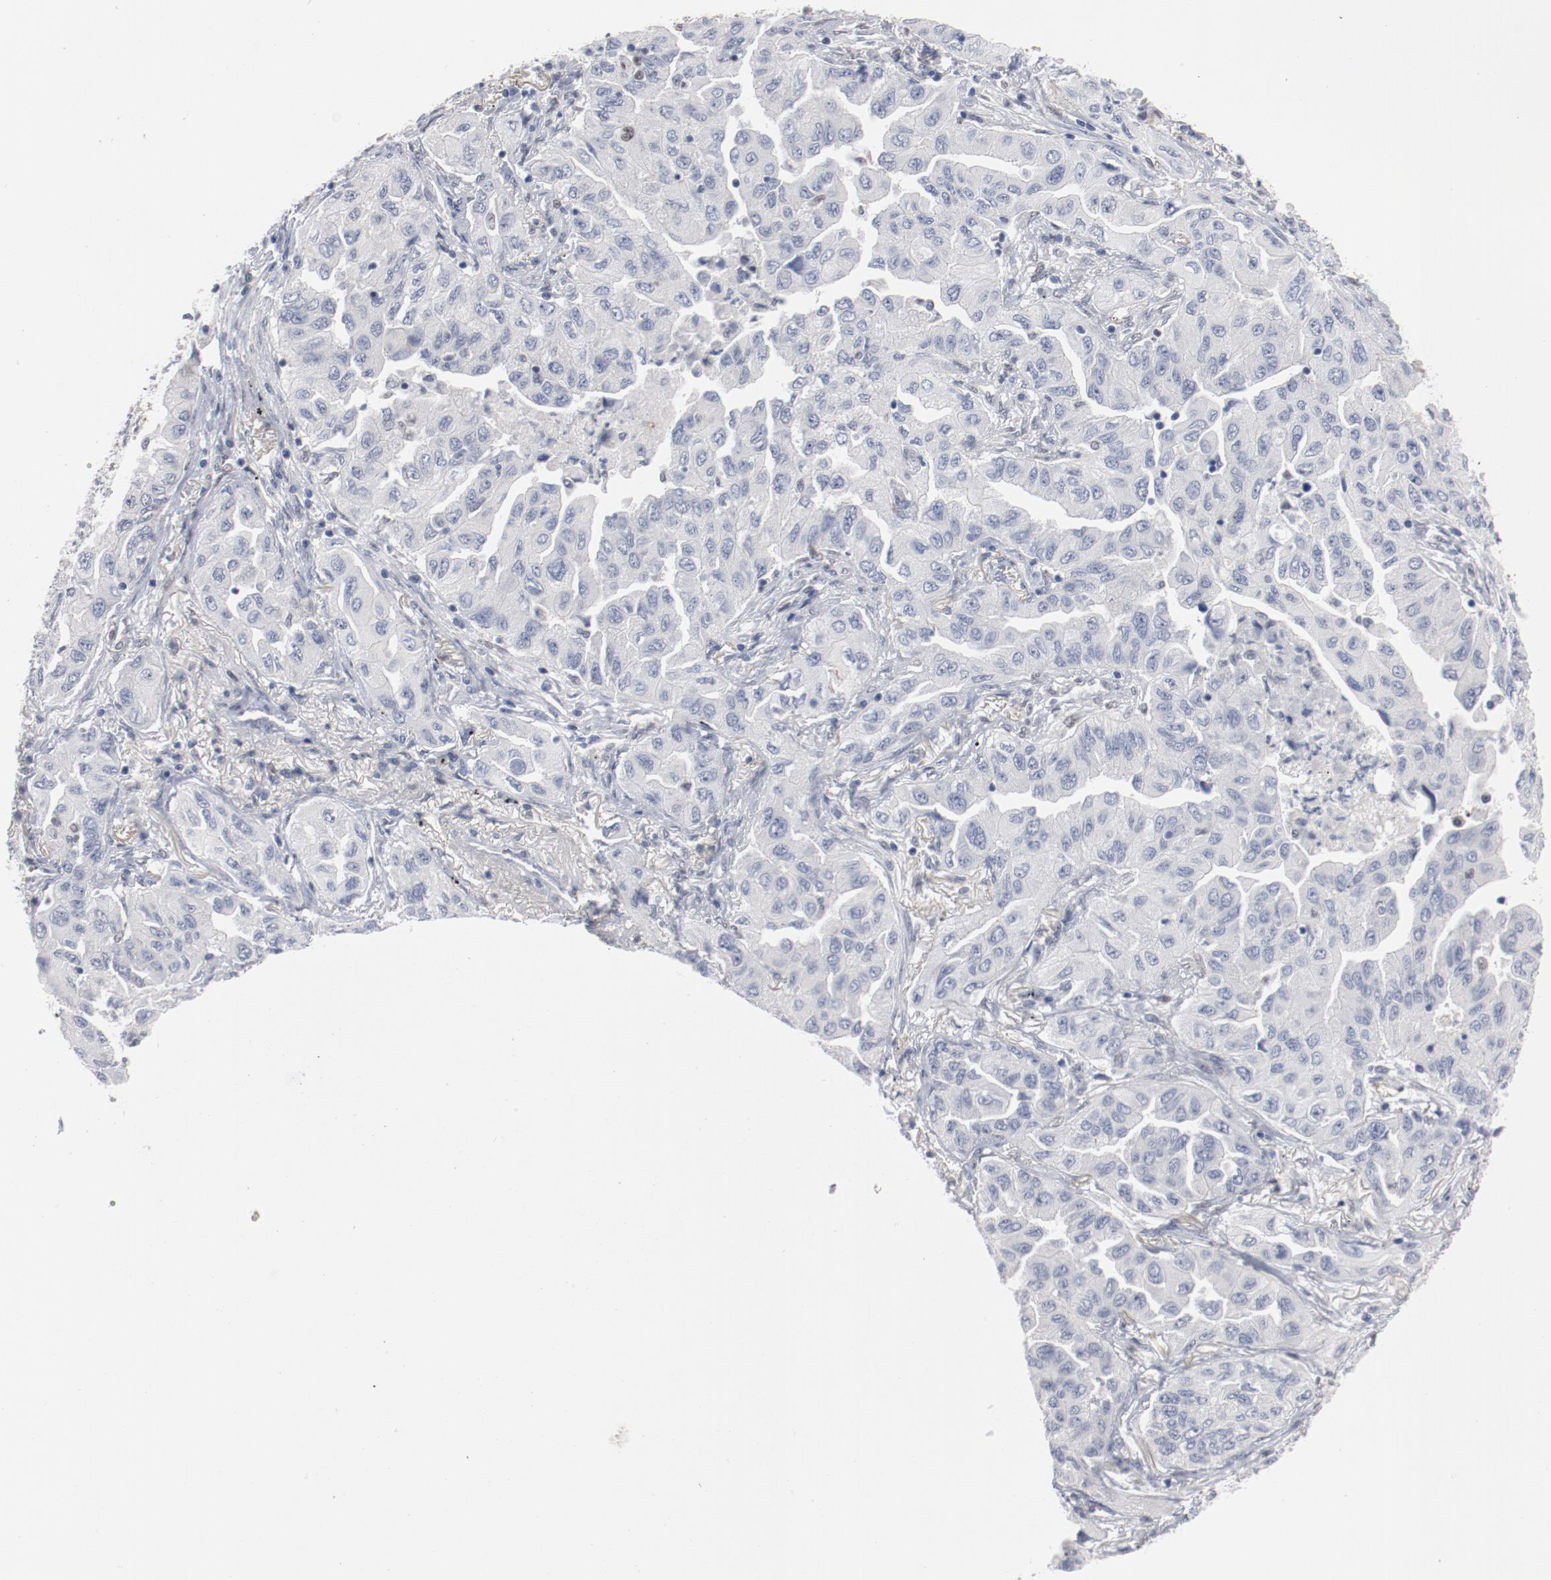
{"staining": {"intensity": "negative", "quantity": "none", "location": "none"}, "tissue": "lung cancer", "cell_type": "Tumor cells", "image_type": "cancer", "snomed": [{"axis": "morphology", "description": "Adenocarcinoma, NOS"}, {"axis": "topography", "description": "Lung"}], "caption": "A micrograph of lung adenocarcinoma stained for a protein displays no brown staining in tumor cells.", "gene": "ZEB2", "patient": {"sex": "female", "age": 65}}